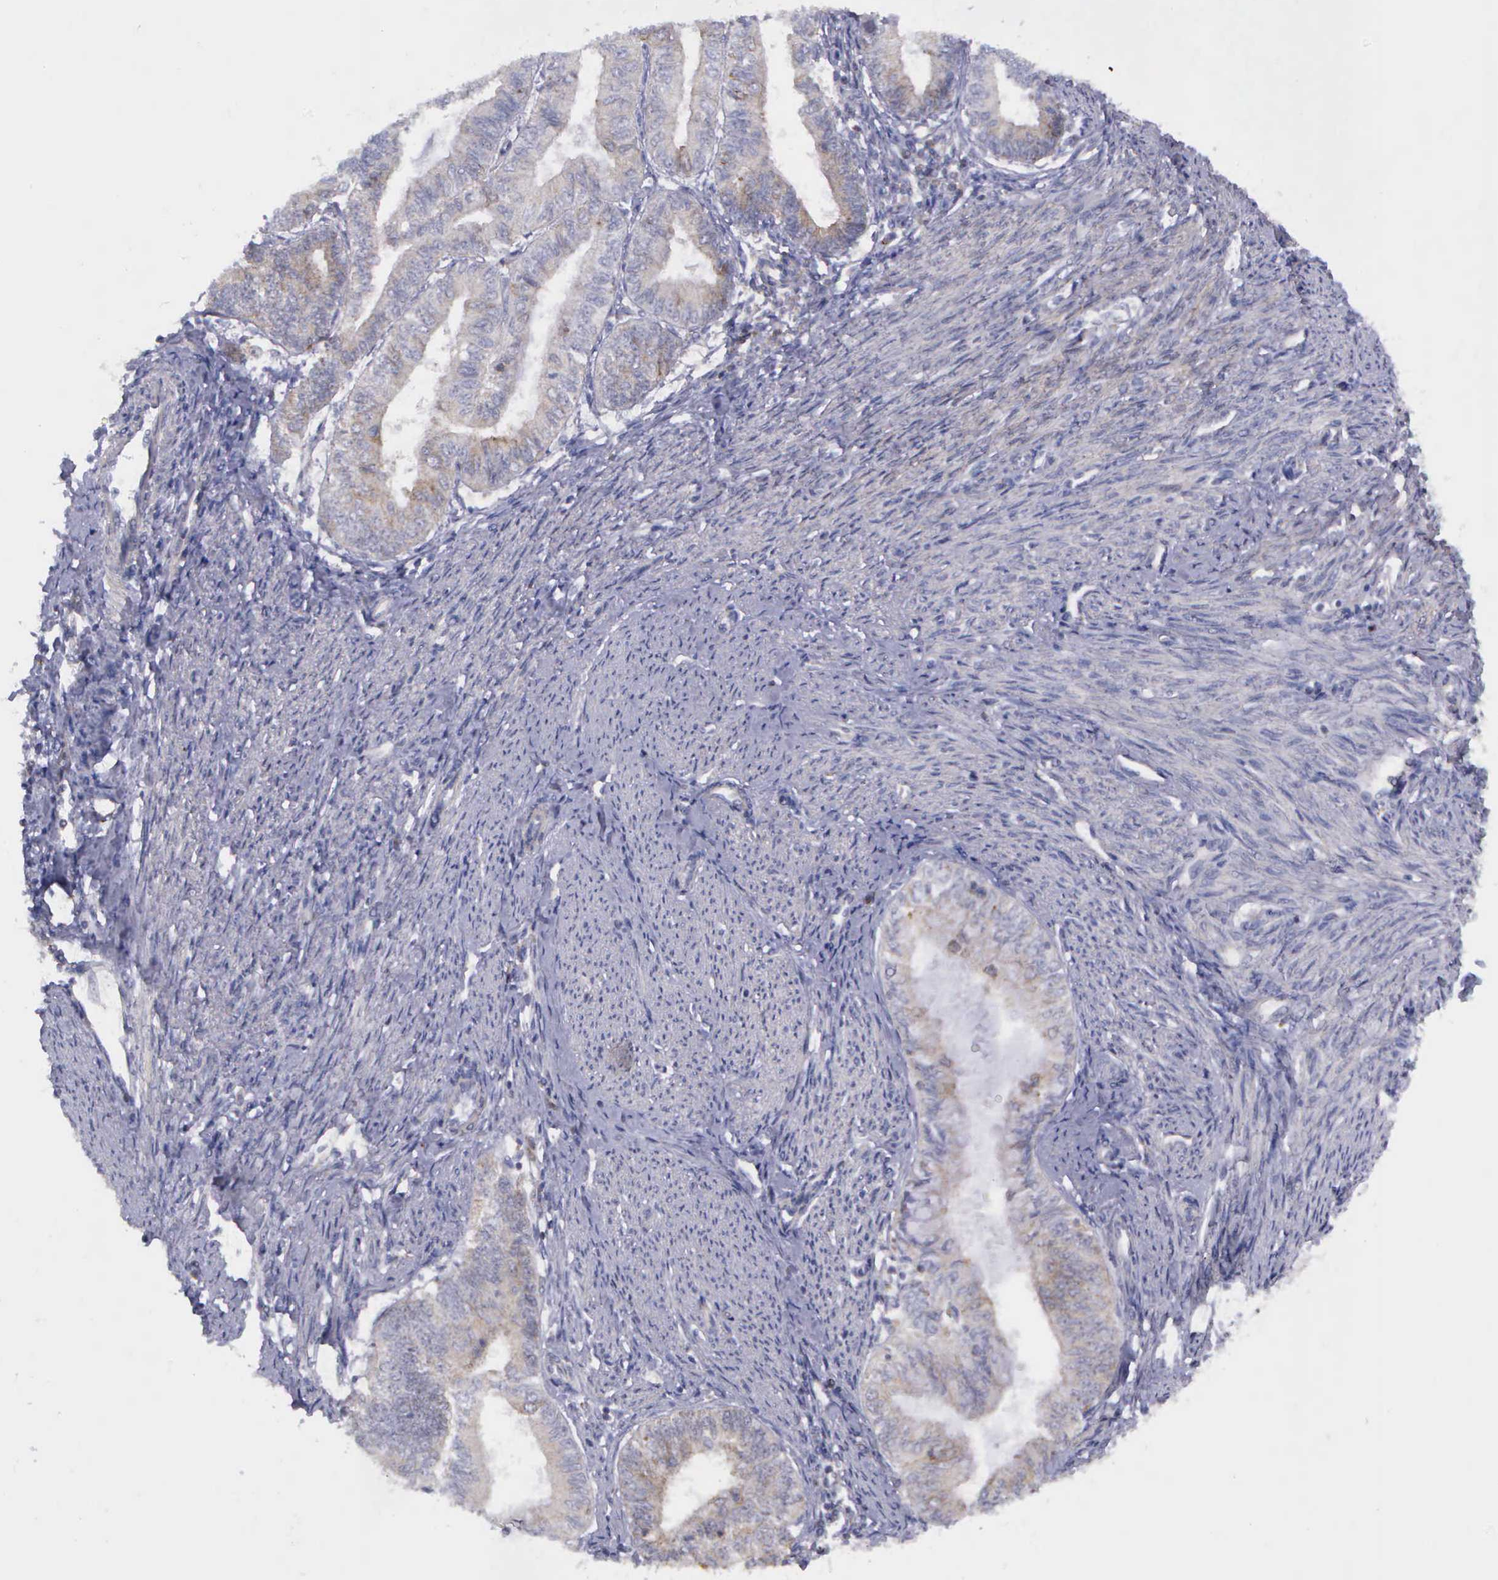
{"staining": {"intensity": "negative", "quantity": "none", "location": "none"}, "tissue": "endometrial cancer", "cell_type": "Tumor cells", "image_type": "cancer", "snomed": [{"axis": "morphology", "description": "Adenocarcinoma, NOS"}, {"axis": "topography", "description": "Endometrium"}], "caption": "This is an immunohistochemistry (IHC) histopathology image of human adenocarcinoma (endometrial). There is no staining in tumor cells.", "gene": "MICAL3", "patient": {"sex": "female", "age": 66}}